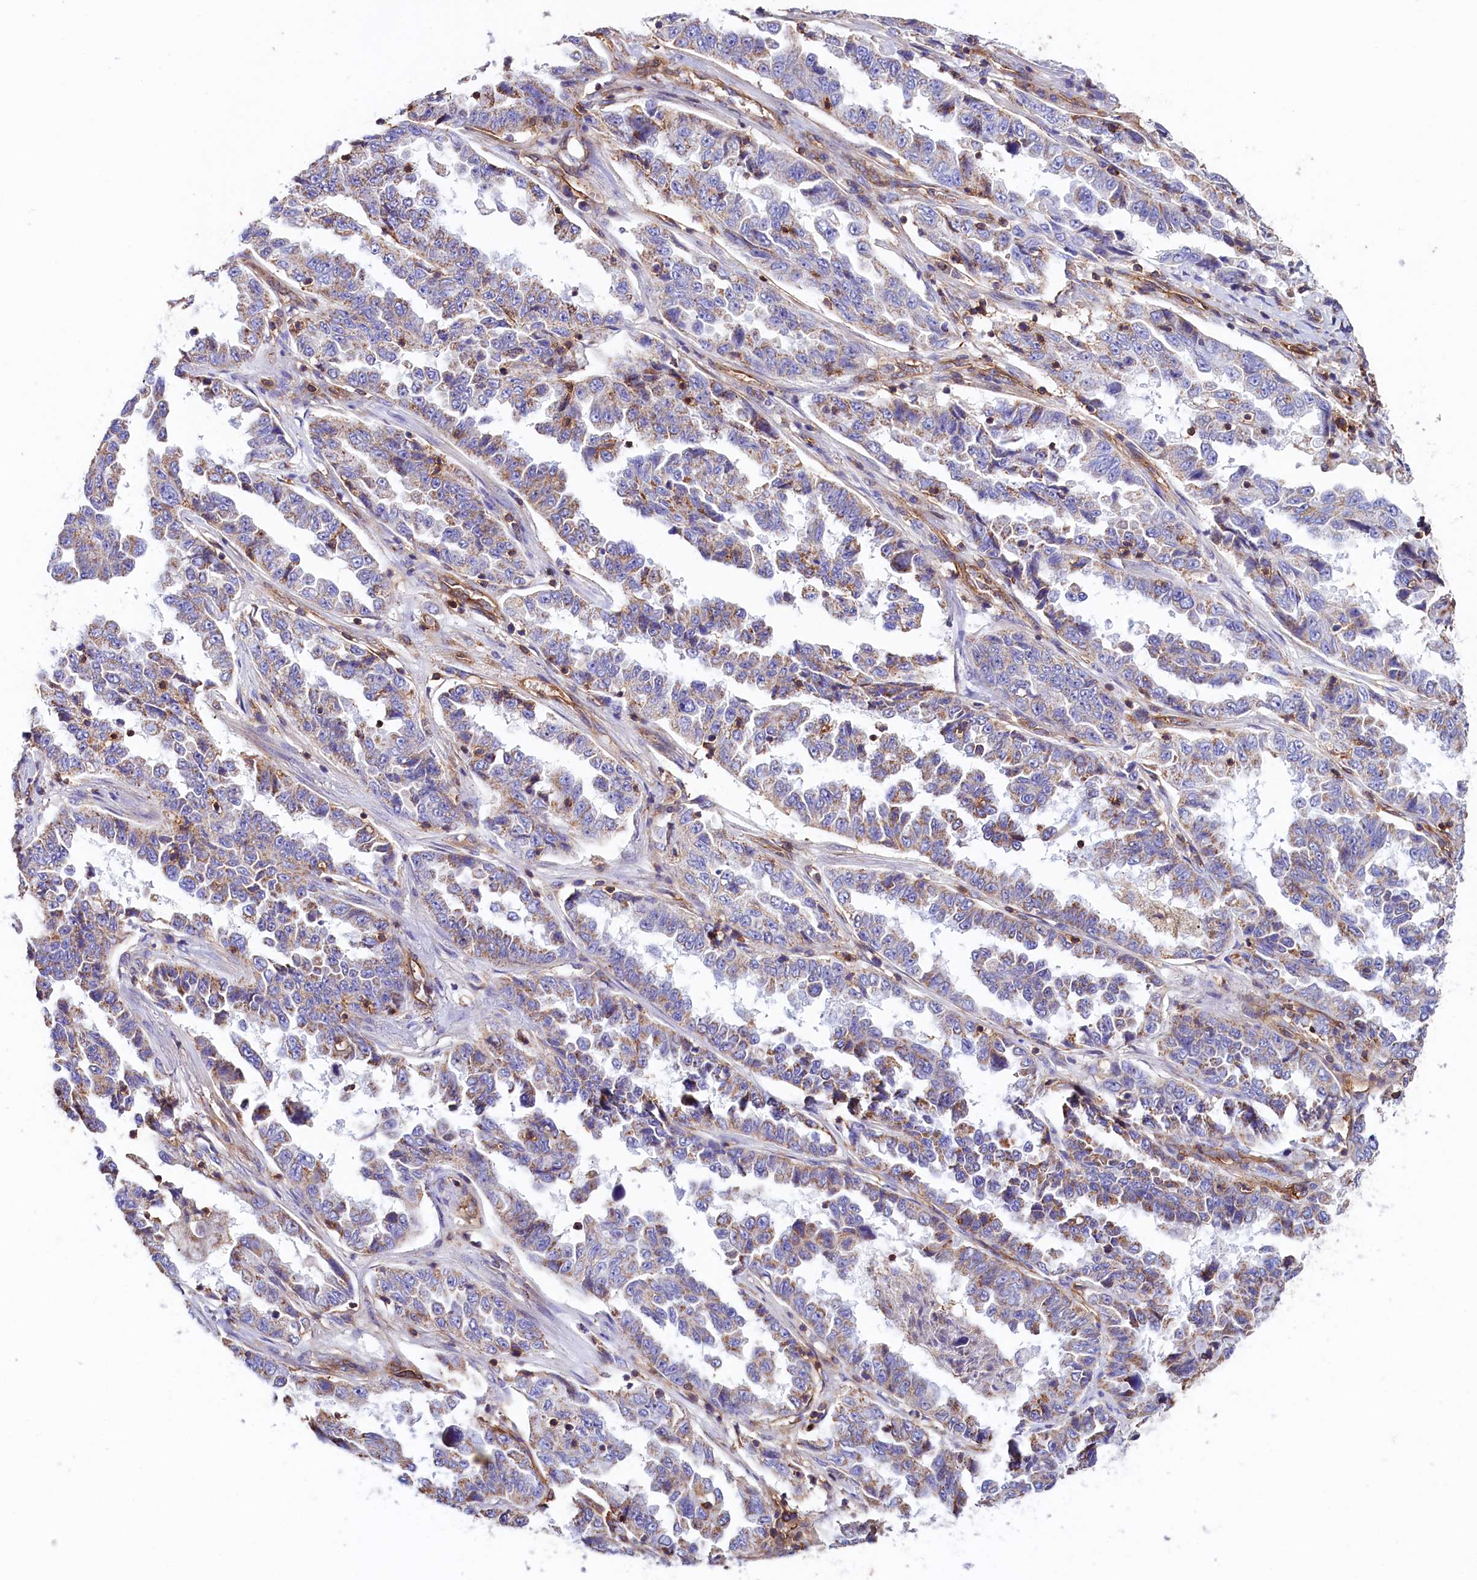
{"staining": {"intensity": "moderate", "quantity": "<25%", "location": "cytoplasmic/membranous"}, "tissue": "lung cancer", "cell_type": "Tumor cells", "image_type": "cancer", "snomed": [{"axis": "morphology", "description": "Adenocarcinoma, NOS"}, {"axis": "topography", "description": "Lung"}], "caption": "A brown stain shows moderate cytoplasmic/membranous positivity of a protein in lung cancer (adenocarcinoma) tumor cells. (brown staining indicates protein expression, while blue staining denotes nuclei).", "gene": "ATP2B4", "patient": {"sex": "female", "age": 51}}